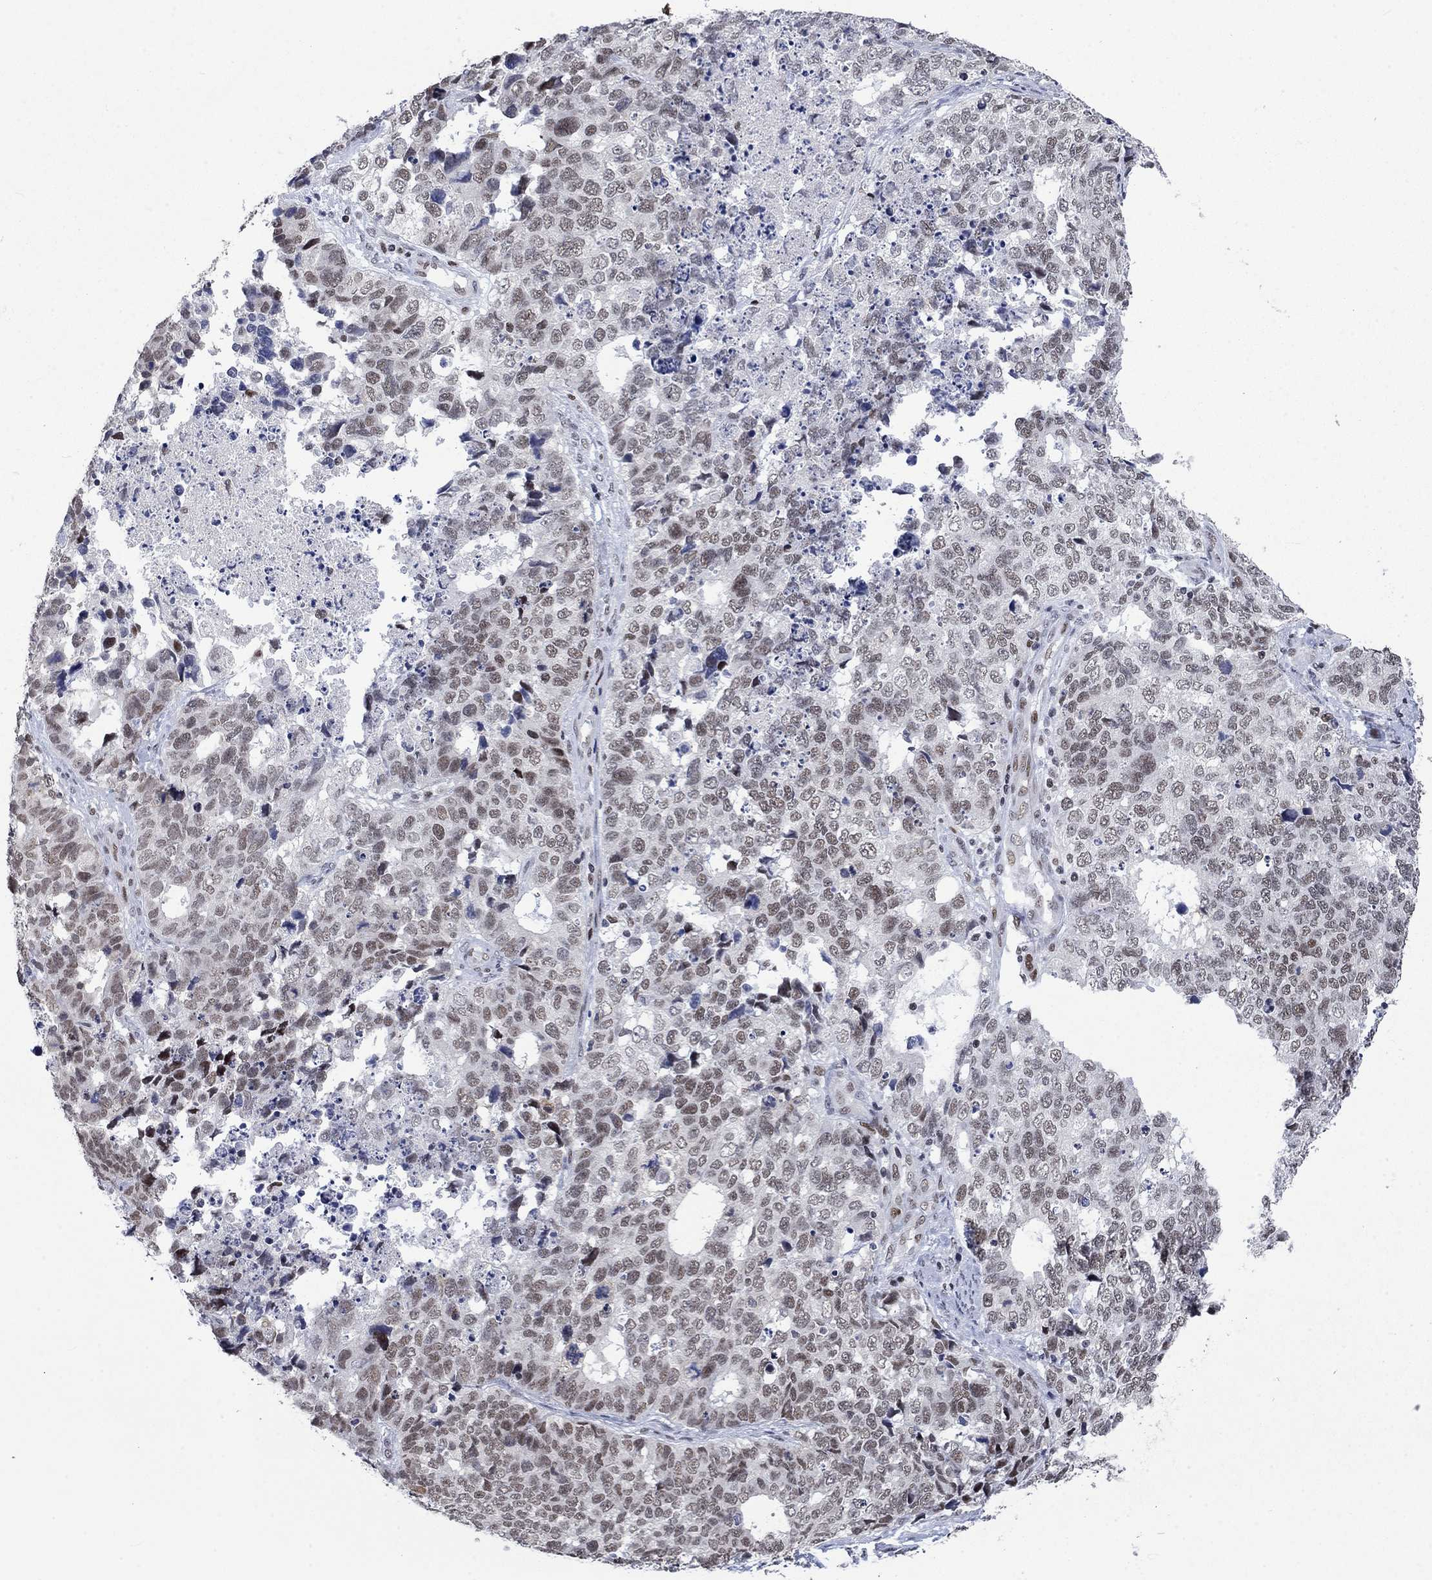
{"staining": {"intensity": "moderate", "quantity": "<25%", "location": "nuclear"}, "tissue": "cervical cancer", "cell_type": "Tumor cells", "image_type": "cancer", "snomed": [{"axis": "morphology", "description": "Squamous cell carcinoma, NOS"}, {"axis": "topography", "description": "Cervix"}], "caption": "Cervical cancer (squamous cell carcinoma) tissue demonstrates moderate nuclear expression in approximately <25% of tumor cells", "gene": "HCFC1", "patient": {"sex": "female", "age": 63}}